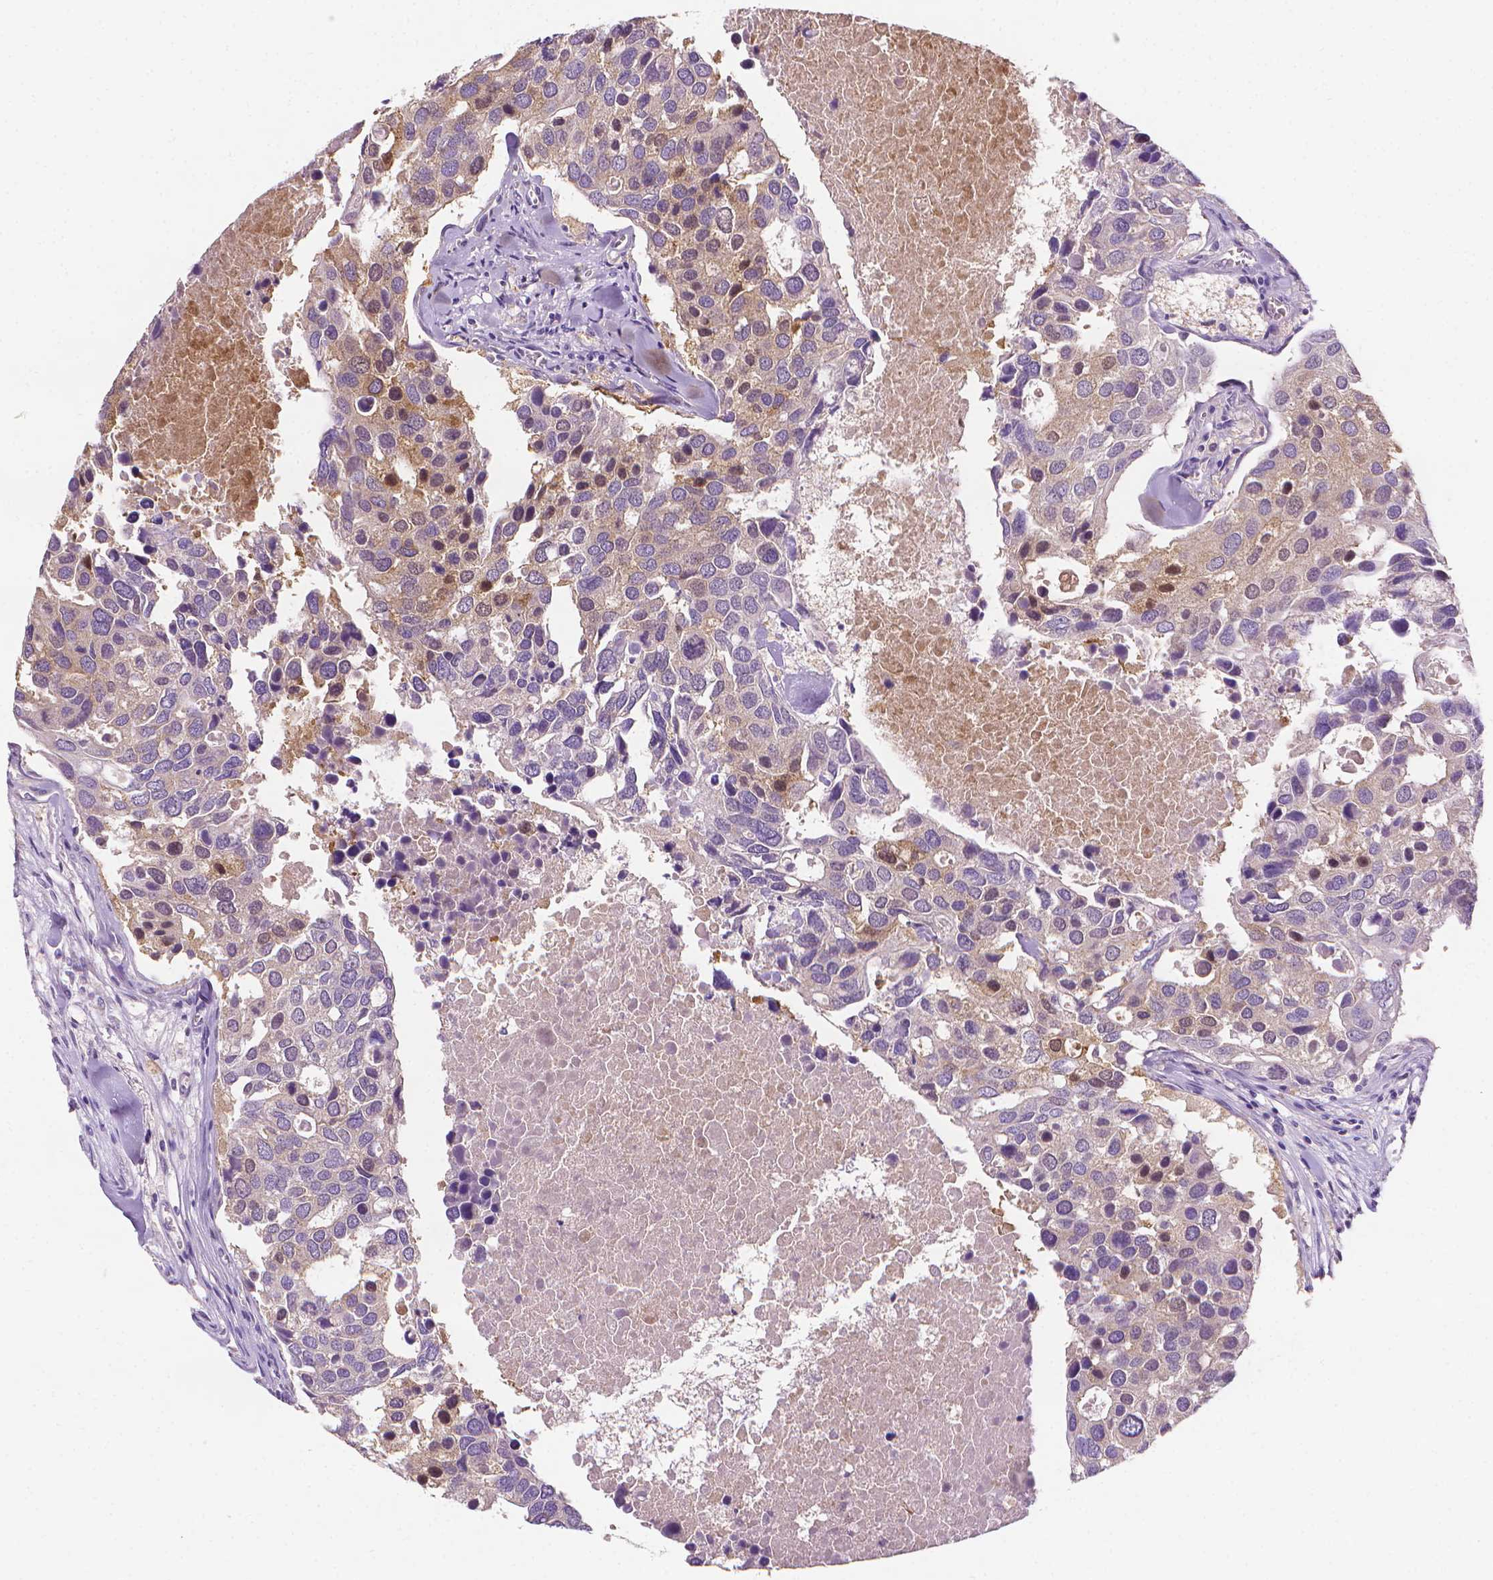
{"staining": {"intensity": "weak", "quantity": "<25%", "location": "cytoplasmic/membranous"}, "tissue": "breast cancer", "cell_type": "Tumor cells", "image_type": "cancer", "snomed": [{"axis": "morphology", "description": "Duct carcinoma"}, {"axis": "topography", "description": "Breast"}], "caption": "Human intraductal carcinoma (breast) stained for a protein using immunohistochemistry demonstrates no staining in tumor cells.", "gene": "FASN", "patient": {"sex": "female", "age": 83}}